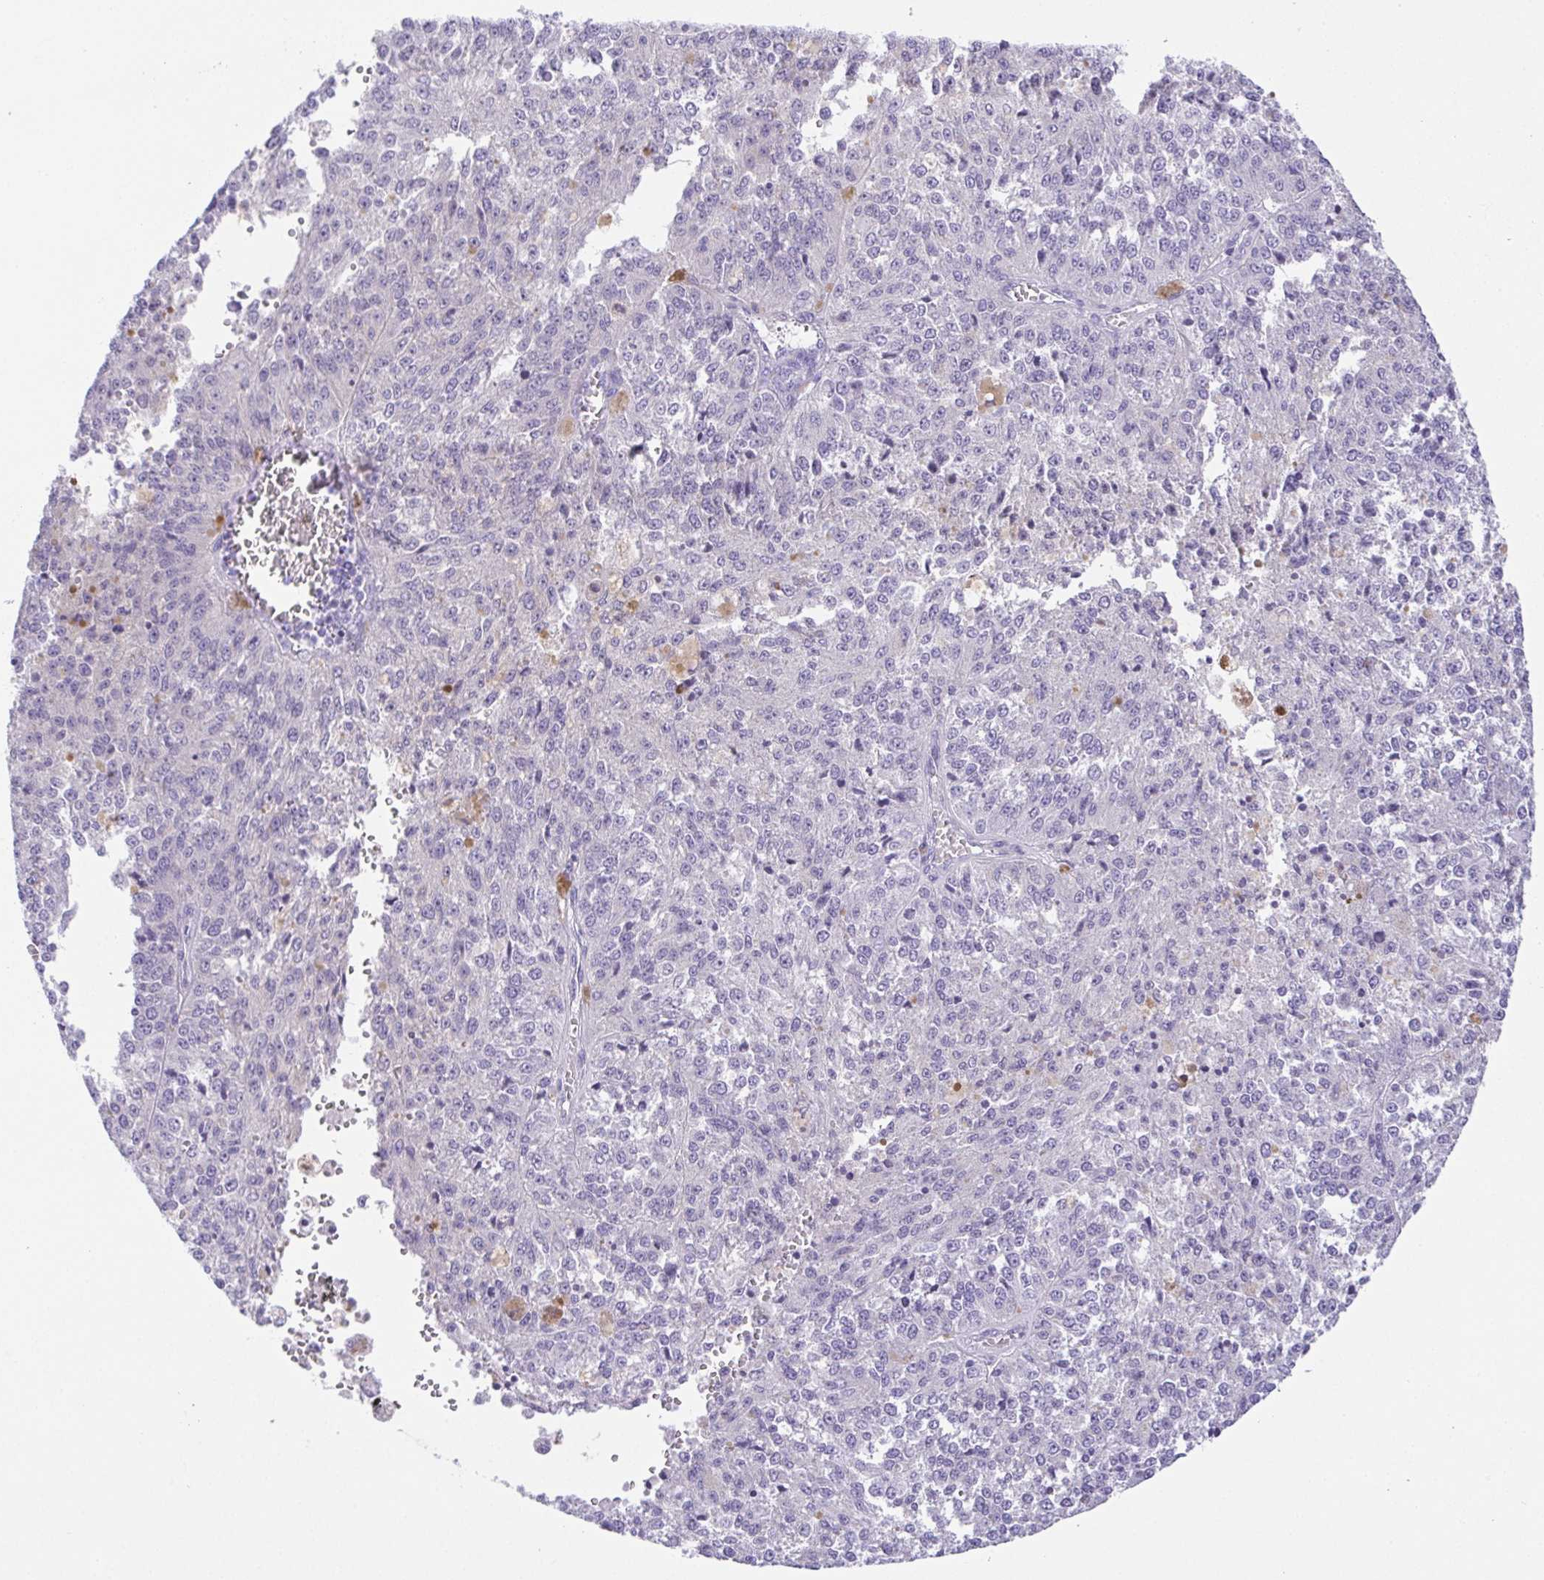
{"staining": {"intensity": "negative", "quantity": "none", "location": "none"}, "tissue": "melanoma", "cell_type": "Tumor cells", "image_type": "cancer", "snomed": [{"axis": "morphology", "description": "Malignant melanoma, Metastatic site"}, {"axis": "topography", "description": "Lymph node"}], "caption": "IHC micrograph of melanoma stained for a protein (brown), which demonstrates no expression in tumor cells.", "gene": "SPATA4", "patient": {"sex": "female", "age": 64}}